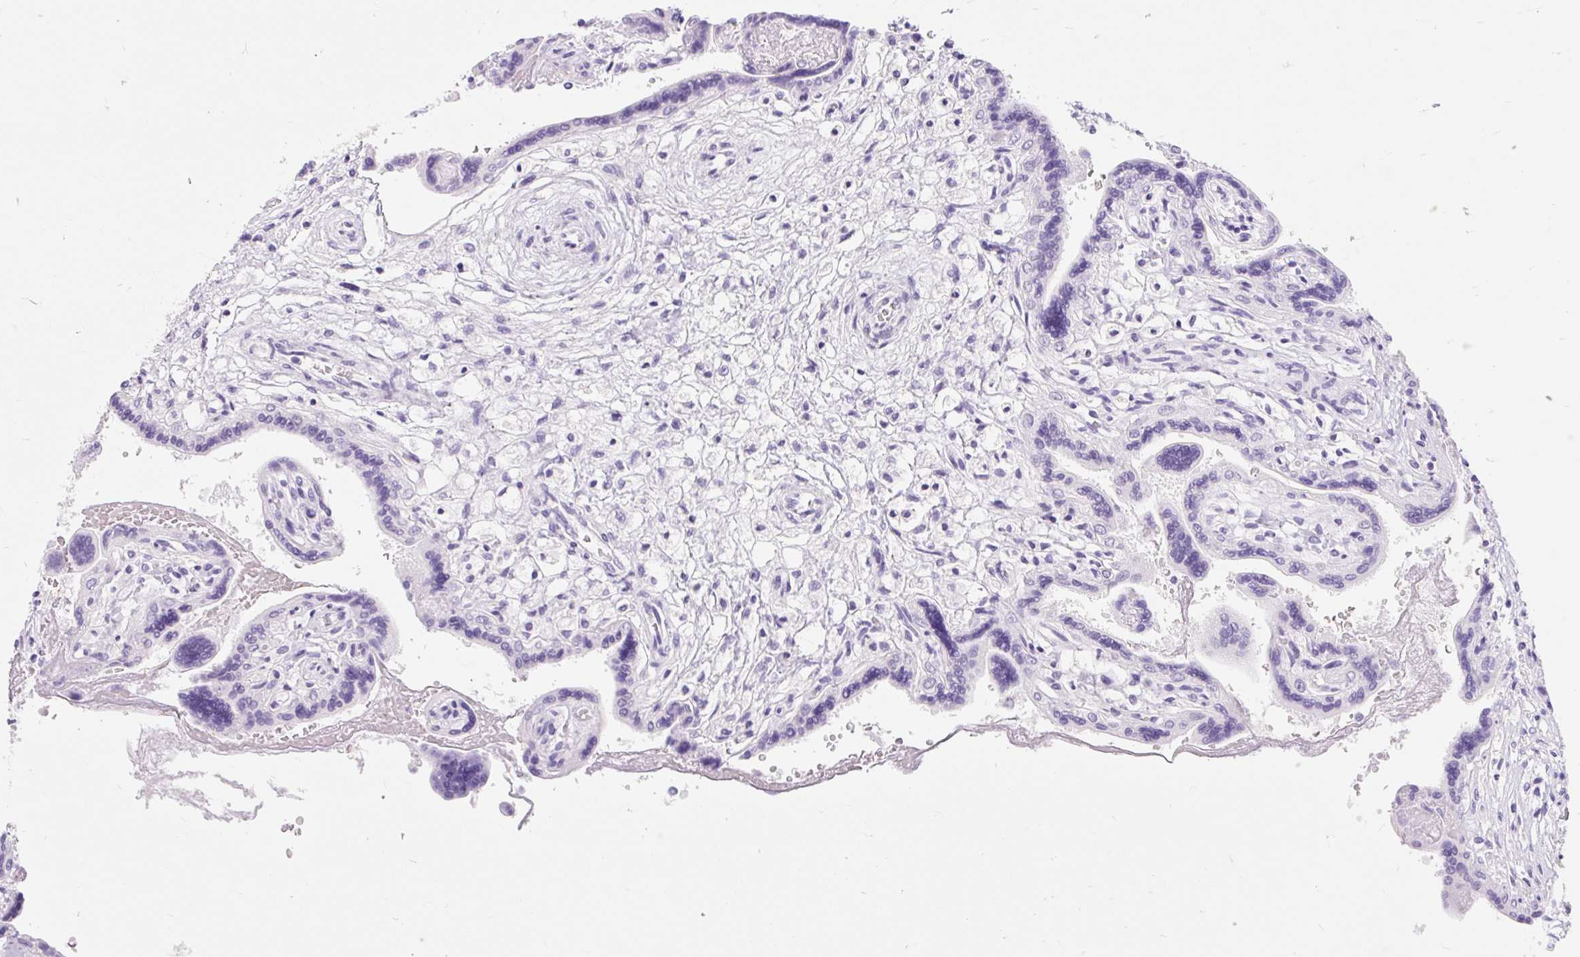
{"staining": {"intensity": "negative", "quantity": "none", "location": "none"}, "tissue": "placenta", "cell_type": "Decidual cells", "image_type": "normal", "snomed": [{"axis": "morphology", "description": "Normal tissue, NOS"}, {"axis": "topography", "description": "Placenta"}], "caption": "A photomicrograph of placenta stained for a protein shows no brown staining in decidual cells. The staining was performed using DAB (3,3'-diaminobenzidine) to visualize the protein expression in brown, while the nuclei were stained in blue with hematoxylin (Magnification: 20x).", "gene": "SLC28A1", "patient": {"sex": "female", "age": 37}}